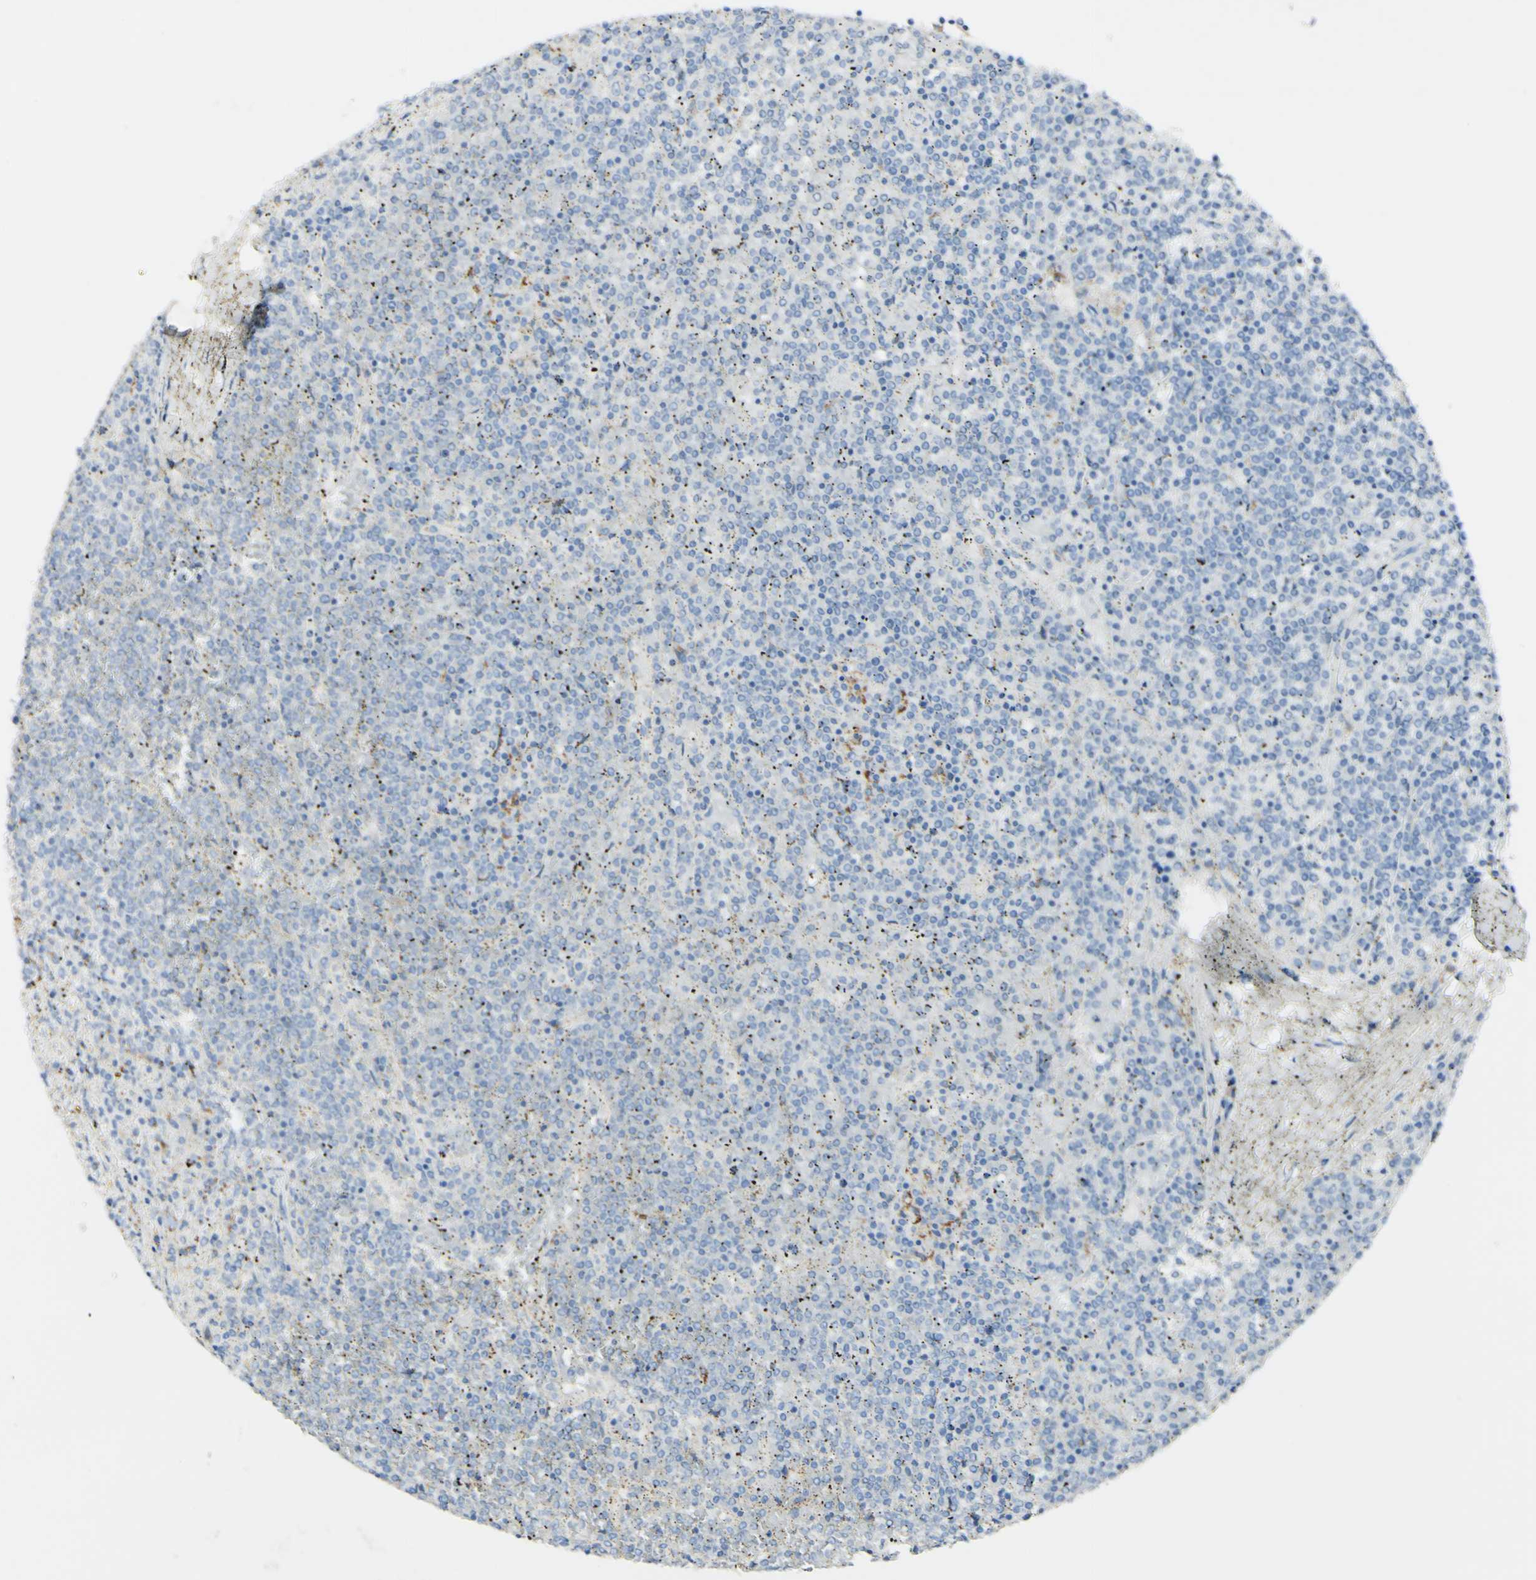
{"staining": {"intensity": "negative", "quantity": "none", "location": "none"}, "tissue": "lymphoma", "cell_type": "Tumor cells", "image_type": "cancer", "snomed": [{"axis": "morphology", "description": "Malignant lymphoma, non-Hodgkin's type, Low grade"}, {"axis": "topography", "description": "Spleen"}], "caption": "Tumor cells show no significant staining in malignant lymphoma, non-Hodgkin's type (low-grade).", "gene": "FGF4", "patient": {"sex": "female", "age": 19}}